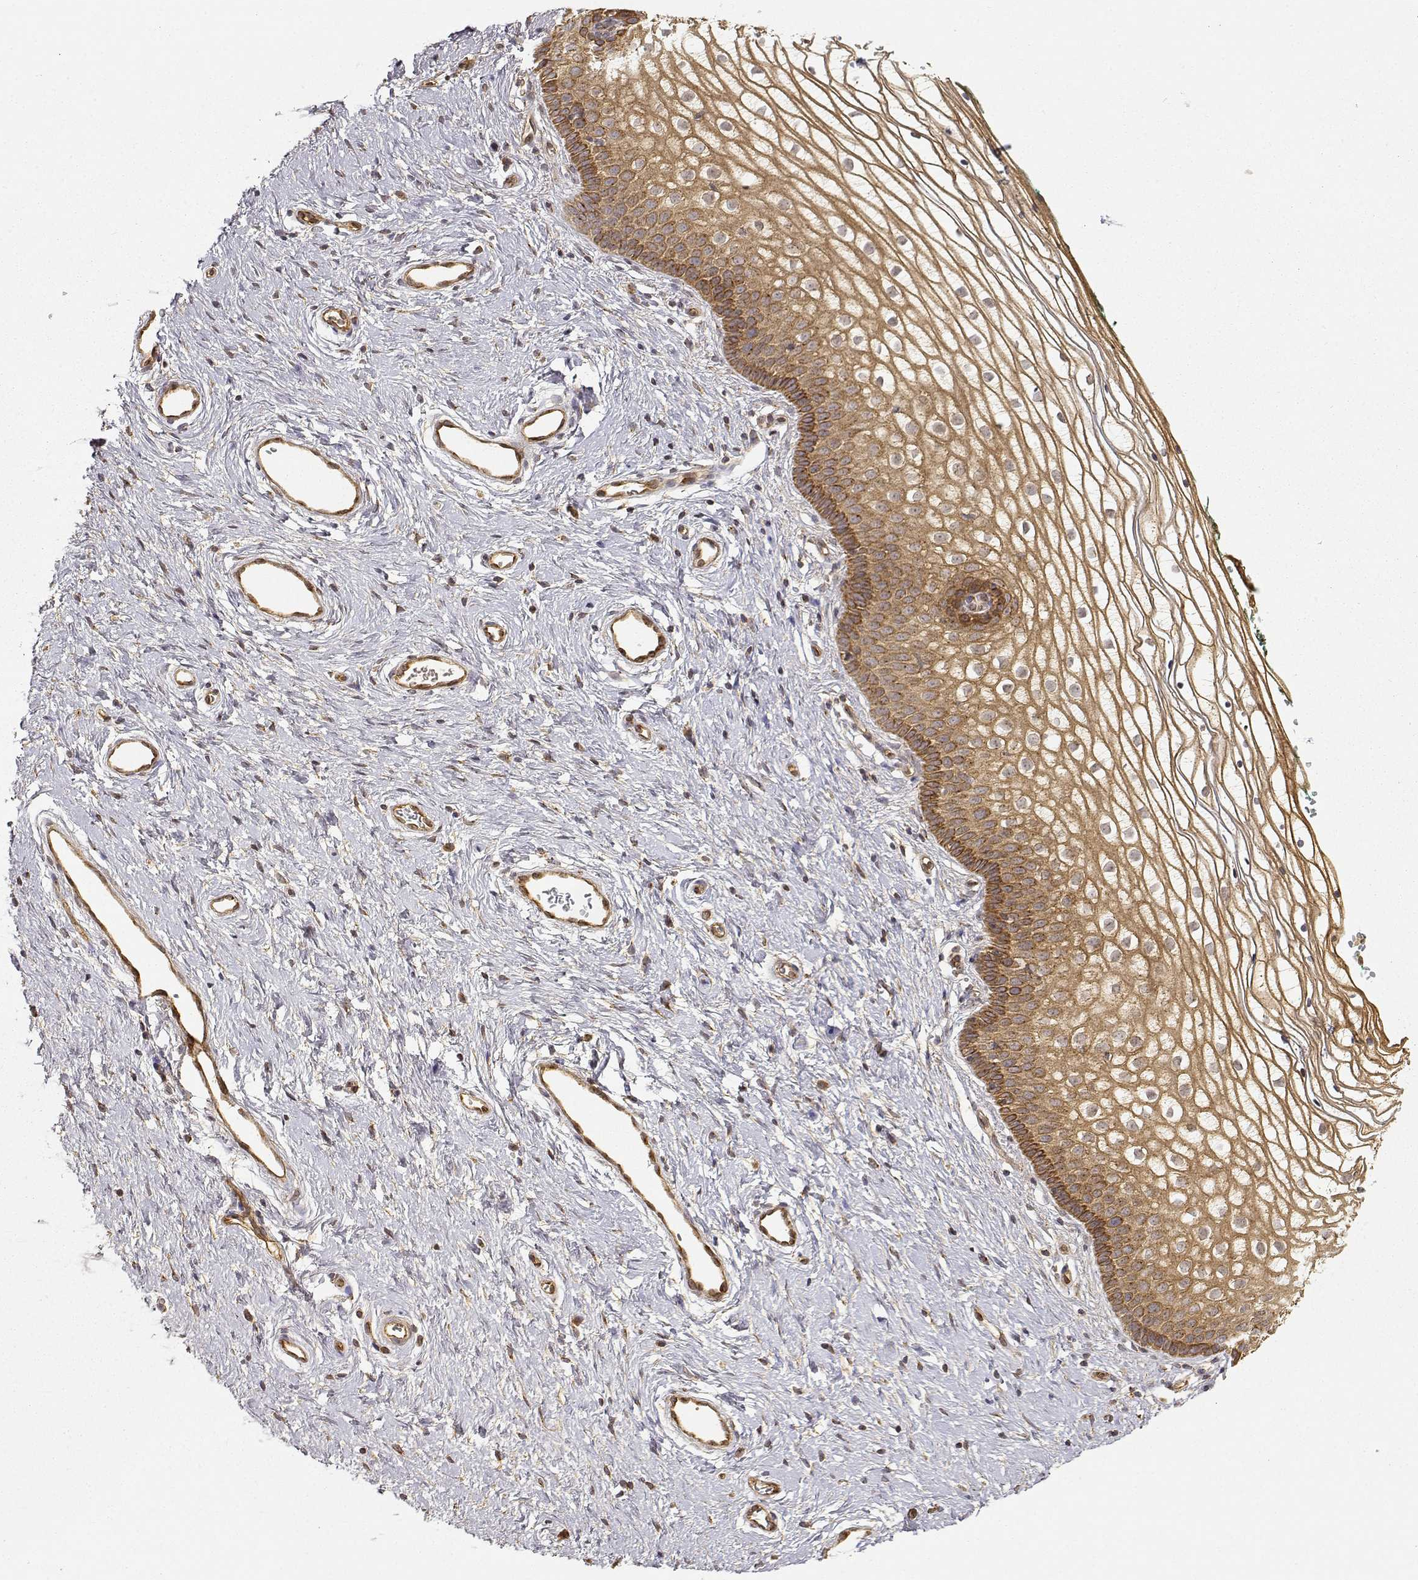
{"staining": {"intensity": "moderate", "quantity": ">75%", "location": "cytoplasmic/membranous"}, "tissue": "vagina", "cell_type": "Squamous epithelial cells", "image_type": "normal", "snomed": [{"axis": "morphology", "description": "Normal tissue, NOS"}, {"axis": "topography", "description": "Vagina"}], "caption": "DAB (3,3'-diaminobenzidine) immunohistochemical staining of unremarkable vagina demonstrates moderate cytoplasmic/membranous protein expression in approximately >75% of squamous epithelial cells. (DAB (3,3'-diaminobenzidine) IHC, brown staining for protein, blue staining for nuclei).", "gene": "CDK5RAP2", "patient": {"sex": "female", "age": 36}}